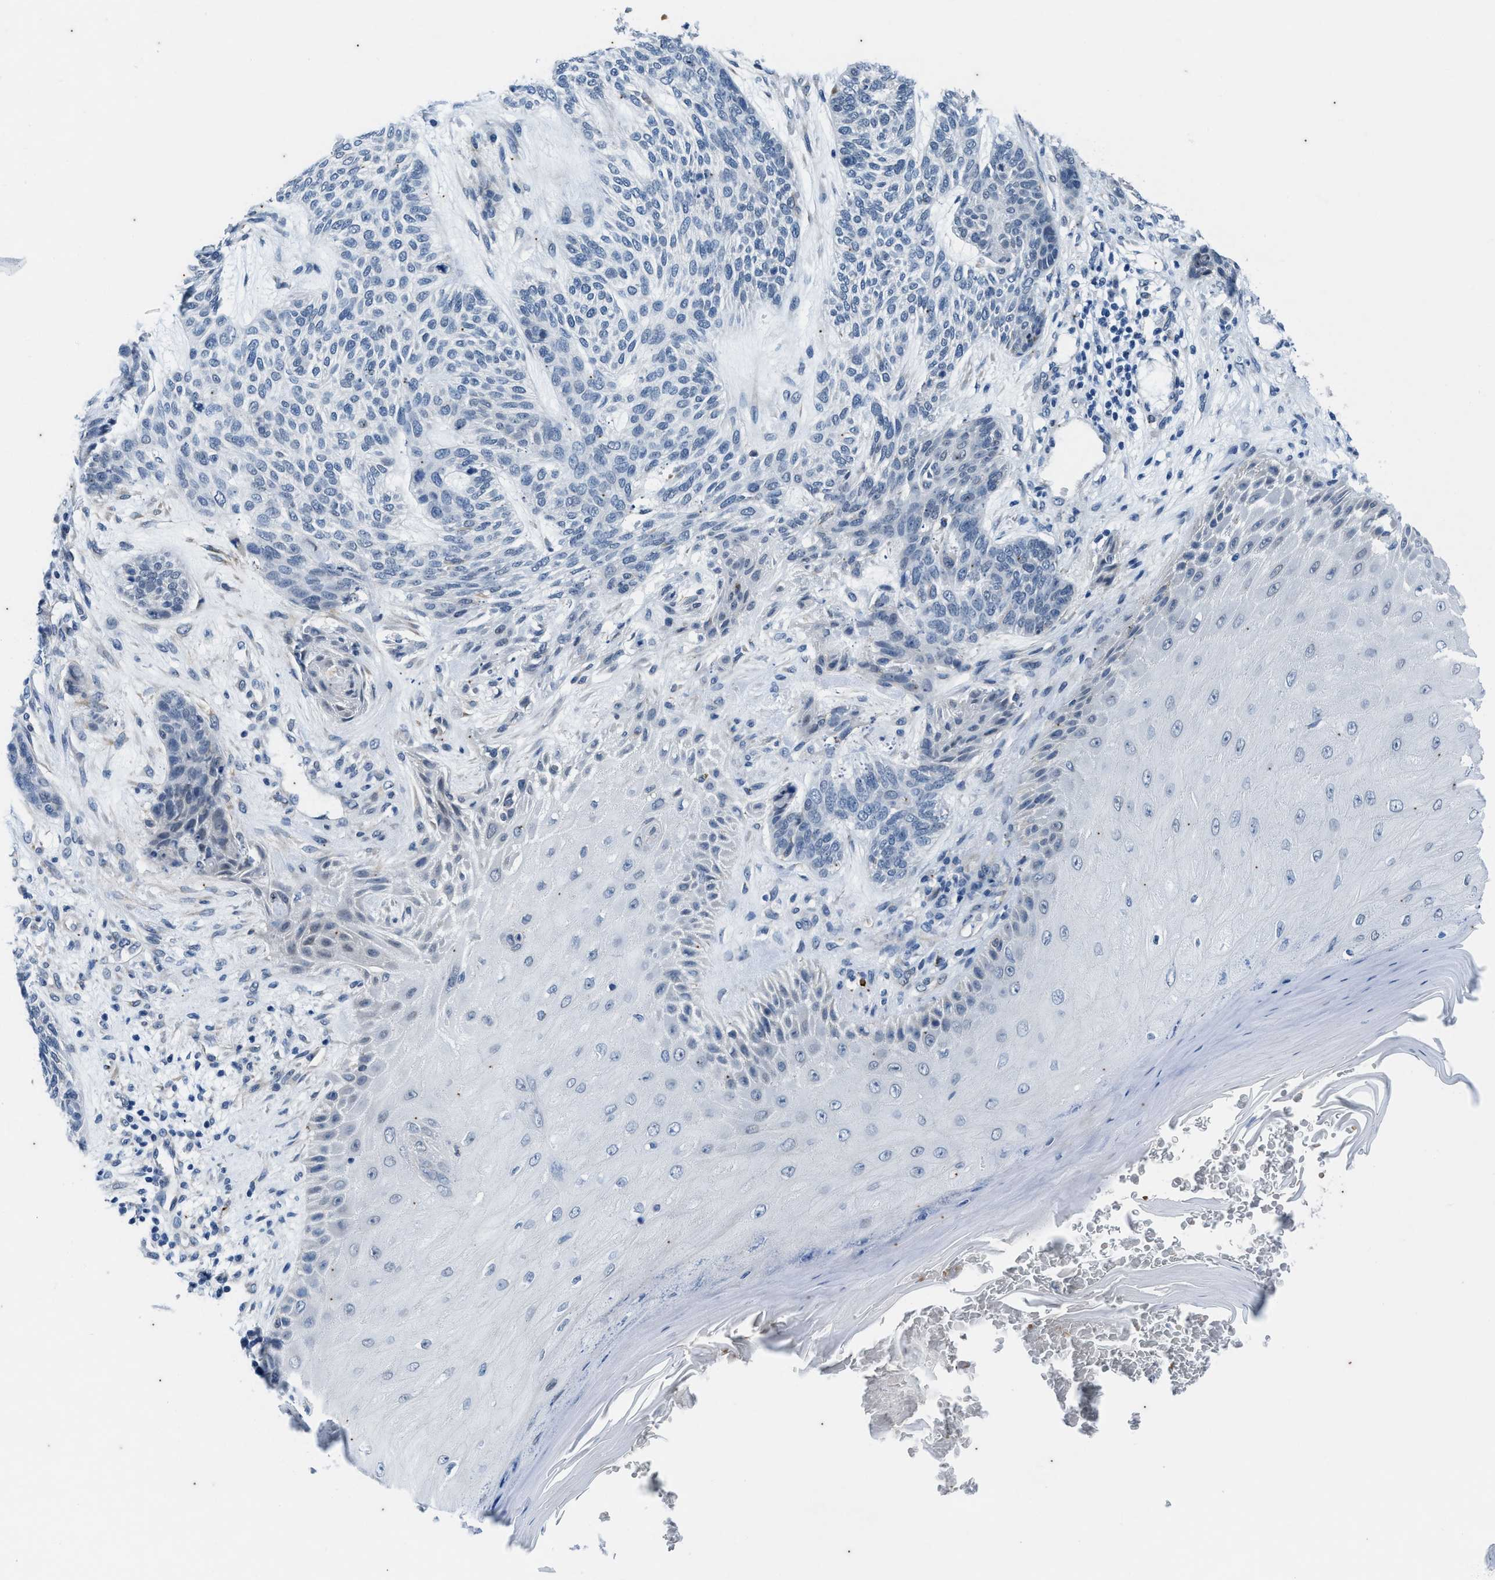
{"staining": {"intensity": "negative", "quantity": "none", "location": "none"}, "tissue": "skin cancer", "cell_type": "Tumor cells", "image_type": "cancer", "snomed": [{"axis": "morphology", "description": "Basal cell carcinoma"}, {"axis": "topography", "description": "Skin"}], "caption": "High magnification brightfield microscopy of skin basal cell carcinoma stained with DAB (brown) and counterstained with hematoxylin (blue): tumor cells show no significant expression. (Brightfield microscopy of DAB (3,3'-diaminobenzidine) immunohistochemistry at high magnification).", "gene": "KIF24", "patient": {"sex": "male", "age": 55}}